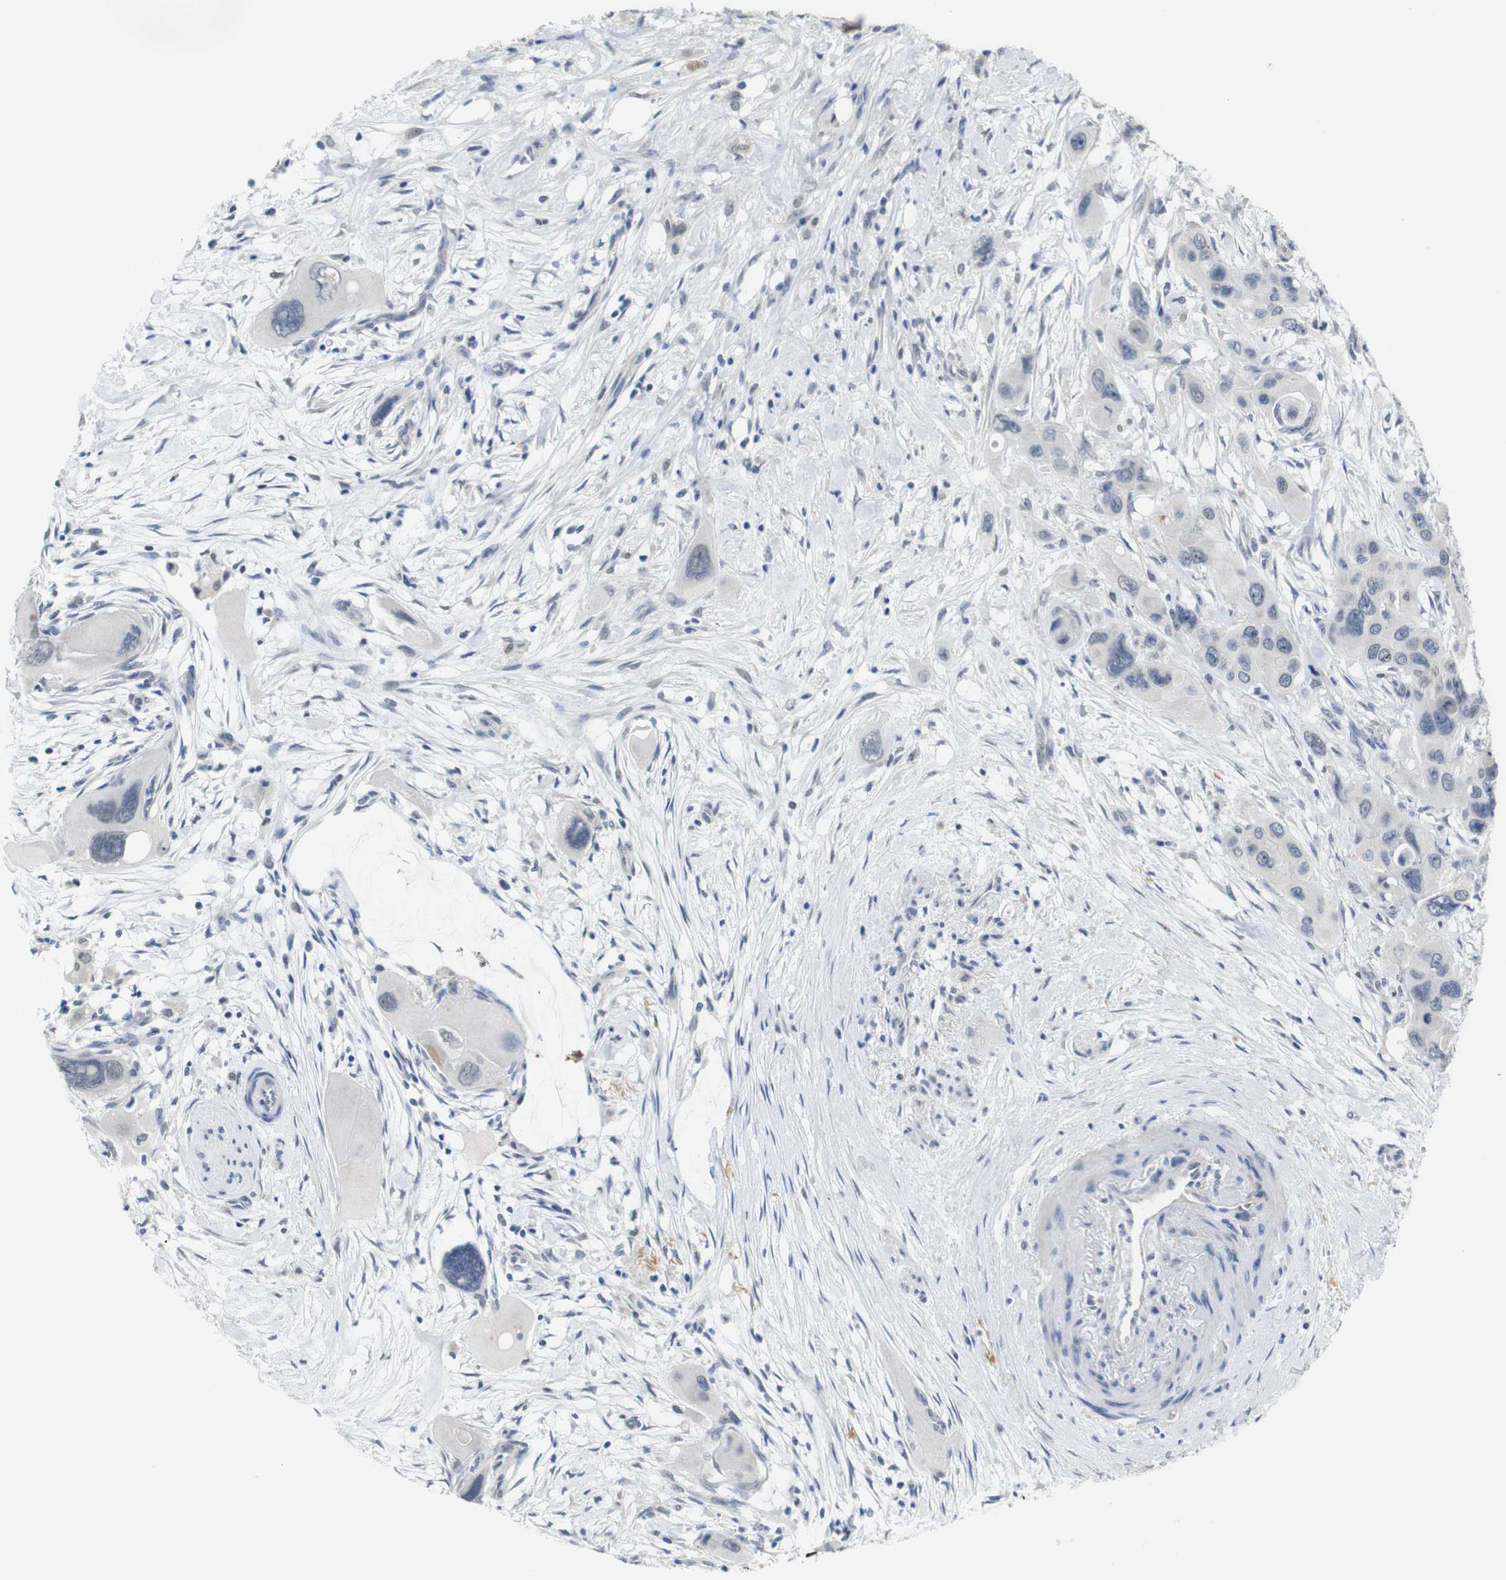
{"staining": {"intensity": "negative", "quantity": "none", "location": "none"}, "tissue": "pancreatic cancer", "cell_type": "Tumor cells", "image_type": "cancer", "snomed": [{"axis": "morphology", "description": "Adenocarcinoma, NOS"}, {"axis": "topography", "description": "Pancreas"}], "caption": "Immunohistochemistry photomicrograph of neoplastic tissue: pancreatic cancer (adenocarcinoma) stained with DAB shows no significant protein positivity in tumor cells. (Immunohistochemistry (ihc), brightfield microscopy, high magnification).", "gene": "CHRM5", "patient": {"sex": "male", "age": 73}}